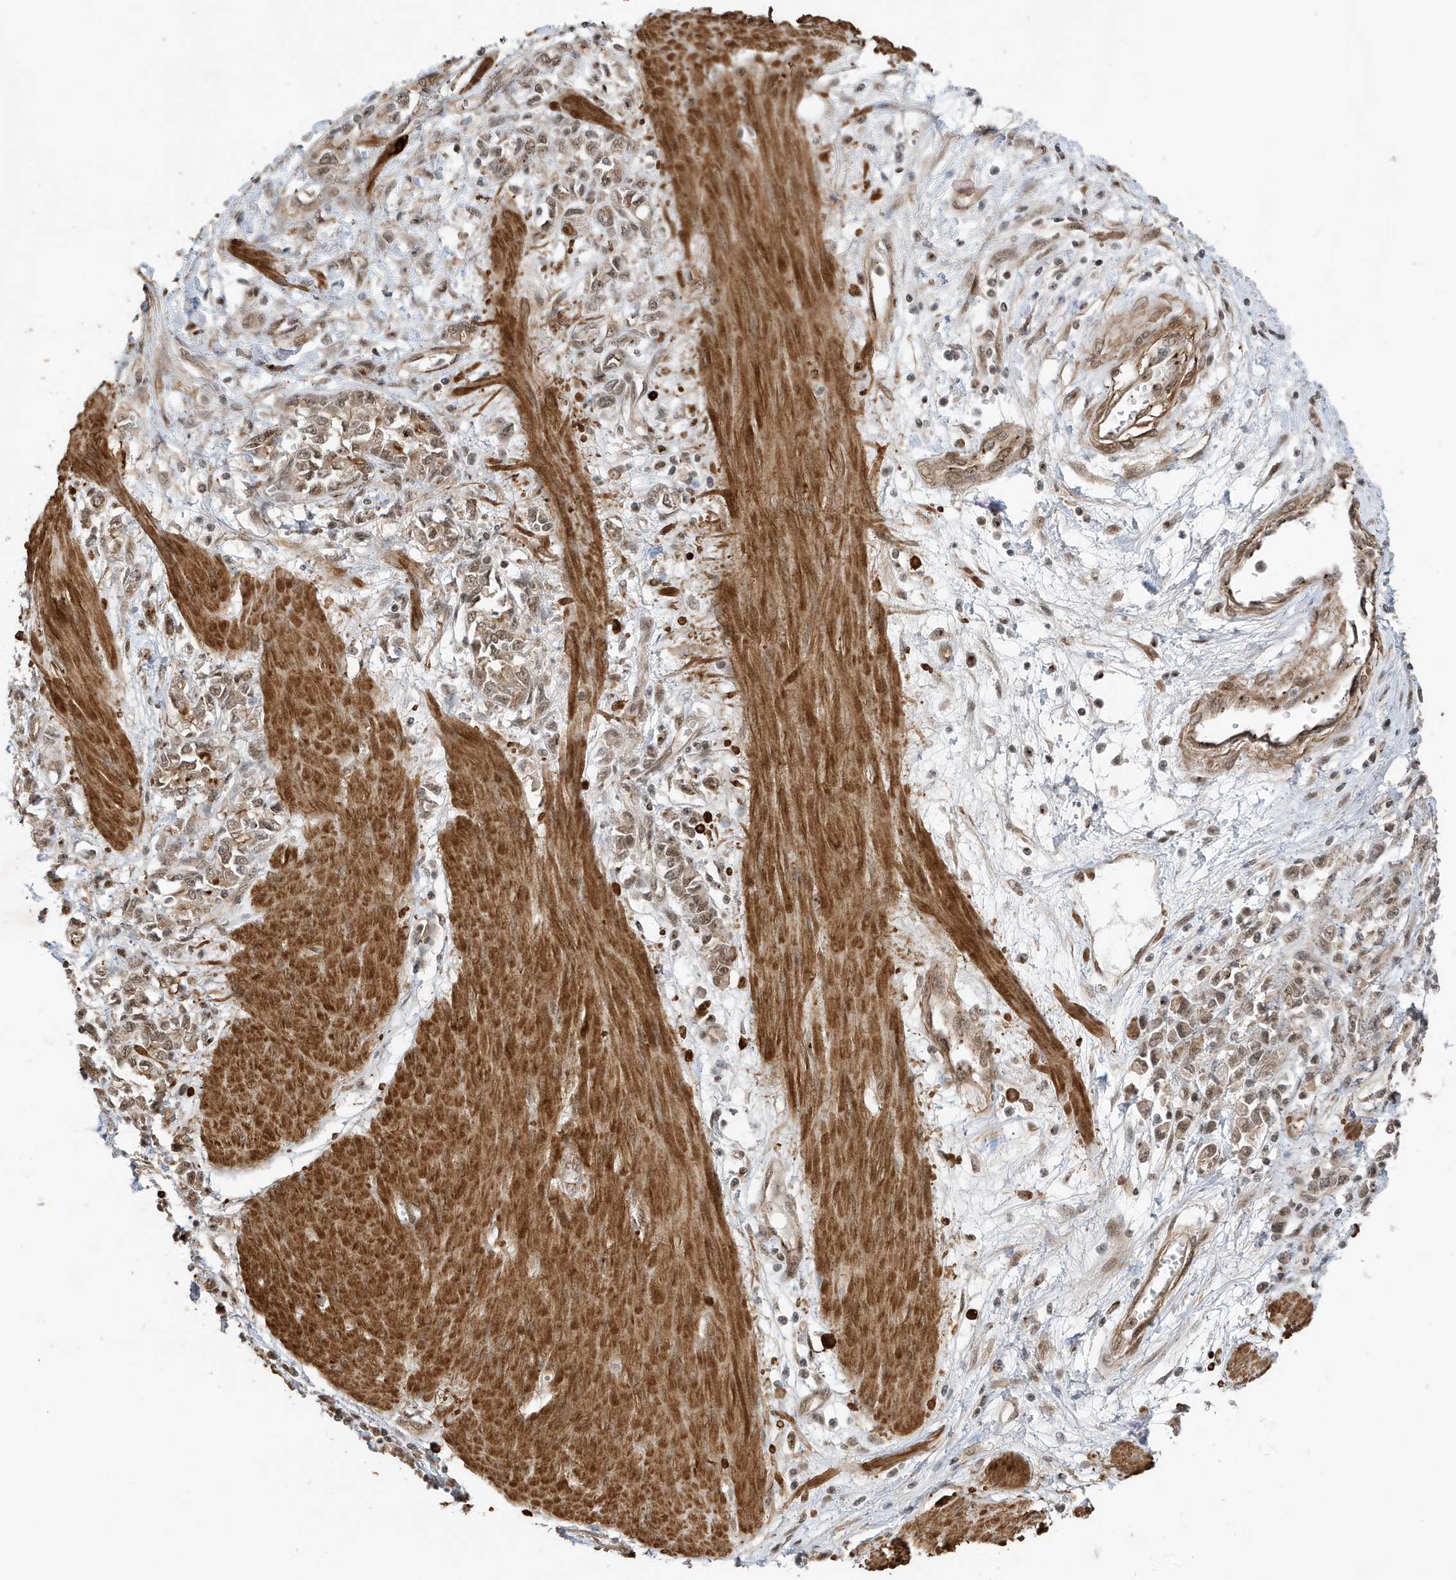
{"staining": {"intensity": "weak", "quantity": "25%-75%", "location": "cytoplasmic/membranous,nuclear"}, "tissue": "stomach cancer", "cell_type": "Tumor cells", "image_type": "cancer", "snomed": [{"axis": "morphology", "description": "Adenocarcinoma, NOS"}, {"axis": "topography", "description": "Stomach"}], "caption": "Adenocarcinoma (stomach) was stained to show a protein in brown. There is low levels of weak cytoplasmic/membranous and nuclear staining in about 25%-75% of tumor cells. (brown staining indicates protein expression, while blue staining denotes nuclei).", "gene": "MAST3", "patient": {"sex": "female", "age": 76}}